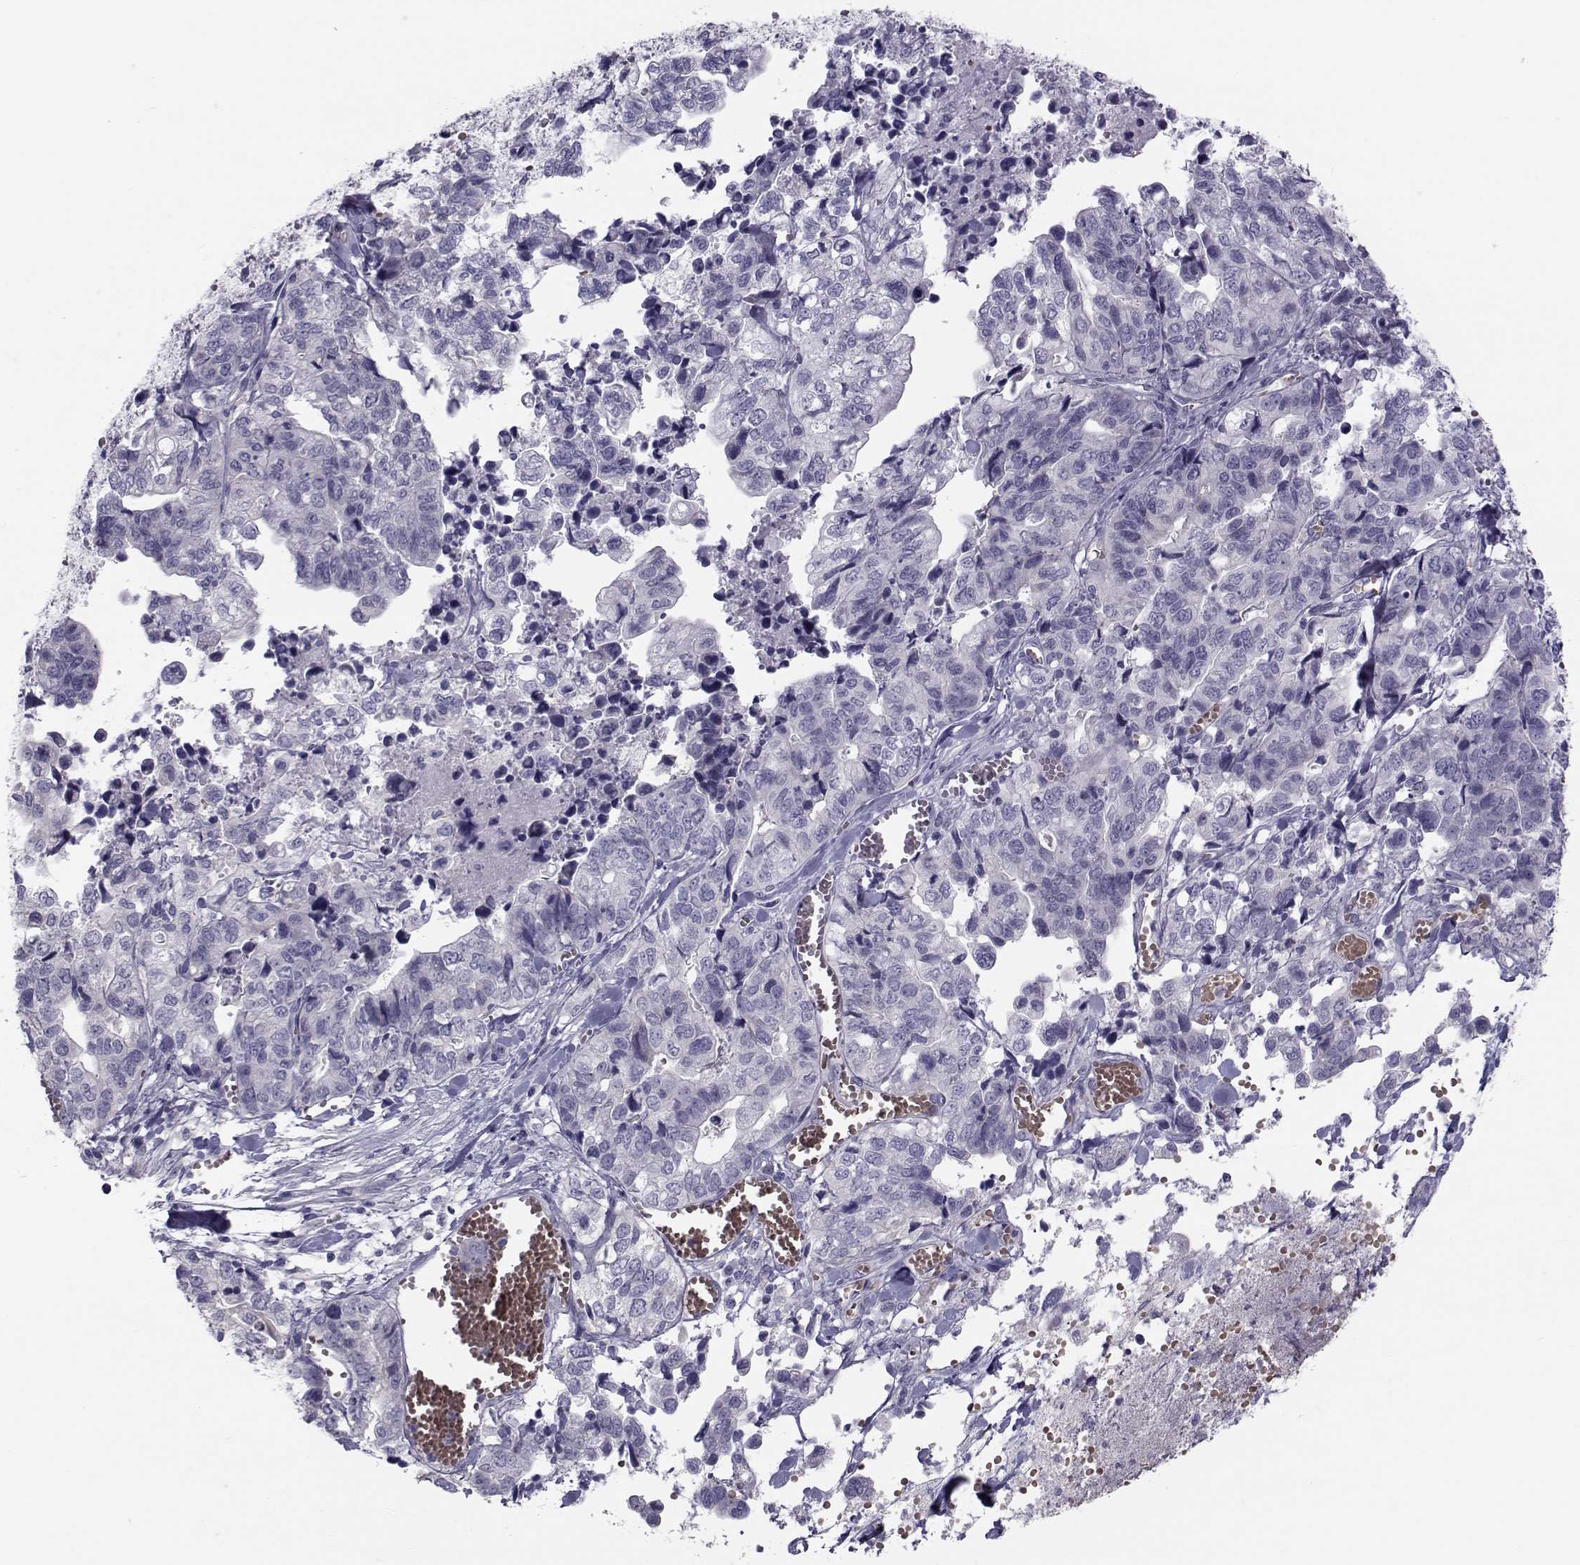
{"staining": {"intensity": "negative", "quantity": "none", "location": "none"}, "tissue": "stomach cancer", "cell_type": "Tumor cells", "image_type": "cancer", "snomed": [{"axis": "morphology", "description": "Adenocarcinoma, NOS"}, {"axis": "topography", "description": "Stomach, upper"}], "caption": "Adenocarcinoma (stomach) stained for a protein using immunohistochemistry exhibits no expression tumor cells.", "gene": "GARIN3", "patient": {"sex": "female", "age": 67}}